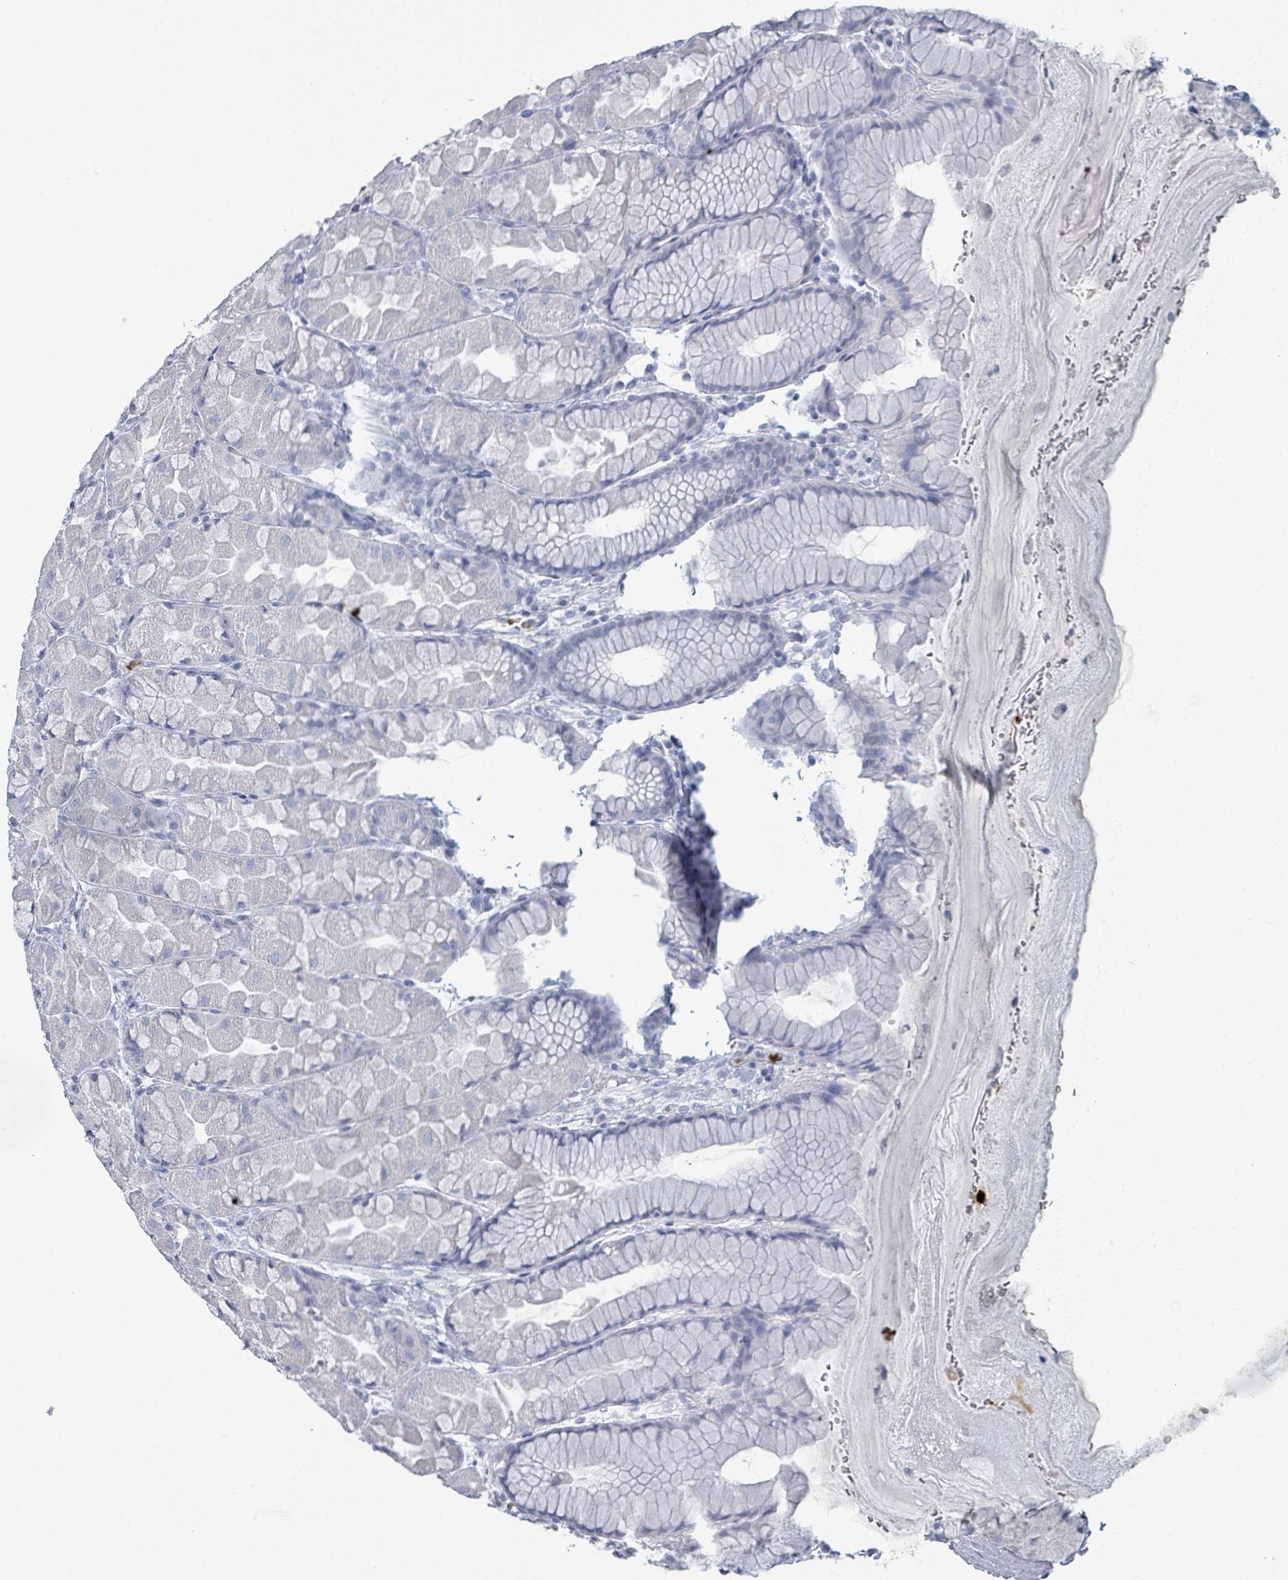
{"staining": {"intensity": "negative", "quantity": "none", "location": "none"}, "tissue": "stomach", "cell_type": "Glandular cells", "image_type": "normal", "snomed": [{"axis": "morphology", "description": "Normal tissue, NOS"}, {"axis": "topography", "description": "Stomach"}], "caption": "Immunohistochemistry (IHC) histopathology image of unremarkable stomach stained for a protein (brown), which displays no expression in glandular cells.", "gene": "DEFA4", "patient": {"sex": "male", "age": 57}}